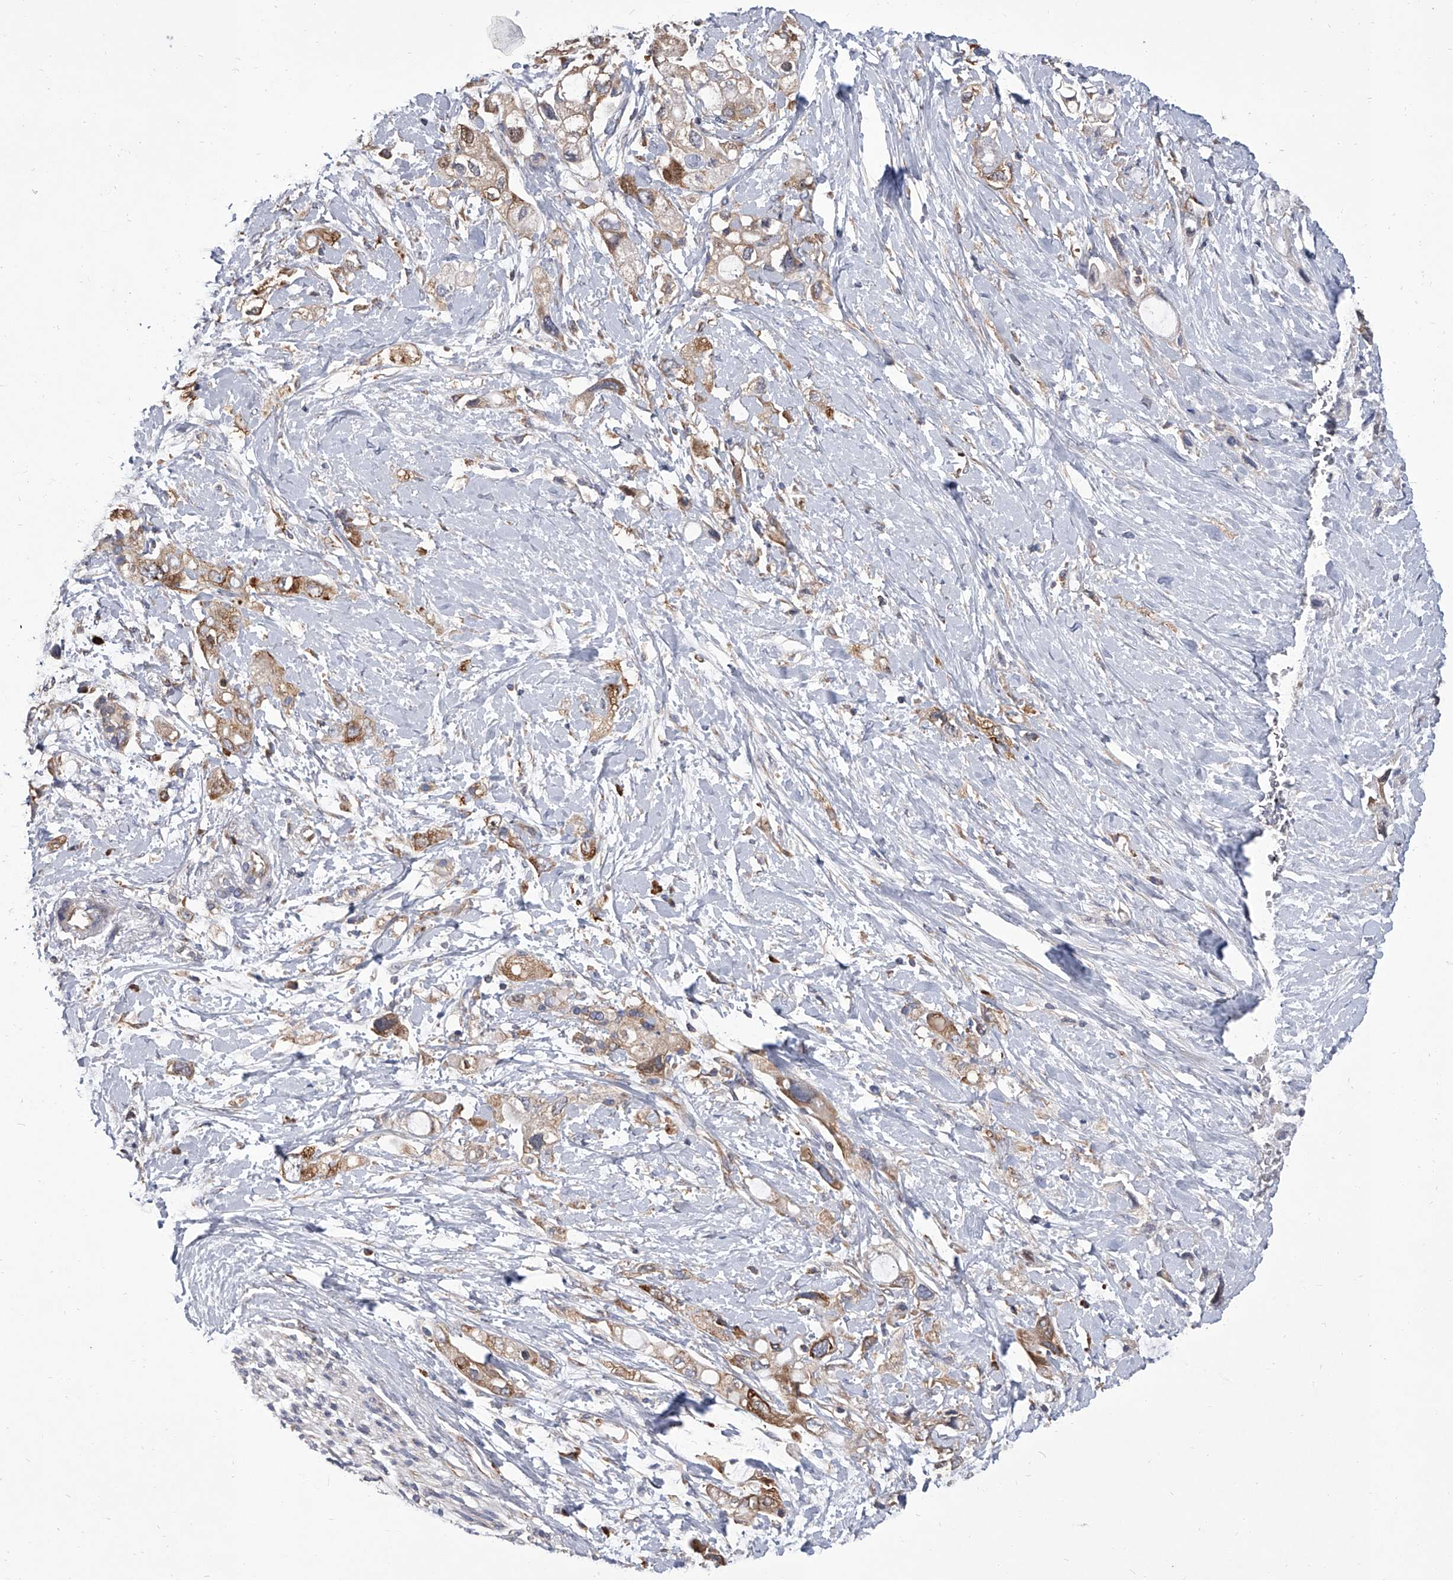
{"staining": {"intensity": "moderate", "quantity": "25%-75%", "location": "cytoplasmic/membranous"}, "tissue": "pancreatic cancer", "cell_type": "Tumor cells", "image_type": "cancer", "snomed": [{"axis": "morphology", "description": "Adenocarcinoma, NOS"}, {"axis": "topography", "description": "Pancreas"}], "caption": "Protein expression analysis of pancreatic cancer (adenocarcinoma) exhibits moderate cytoplasmic/membranous positivity in about 25%-75% of tumor cells.", "gene": "EIF2S2", "patient": {"sex": "female", "age": 56}}